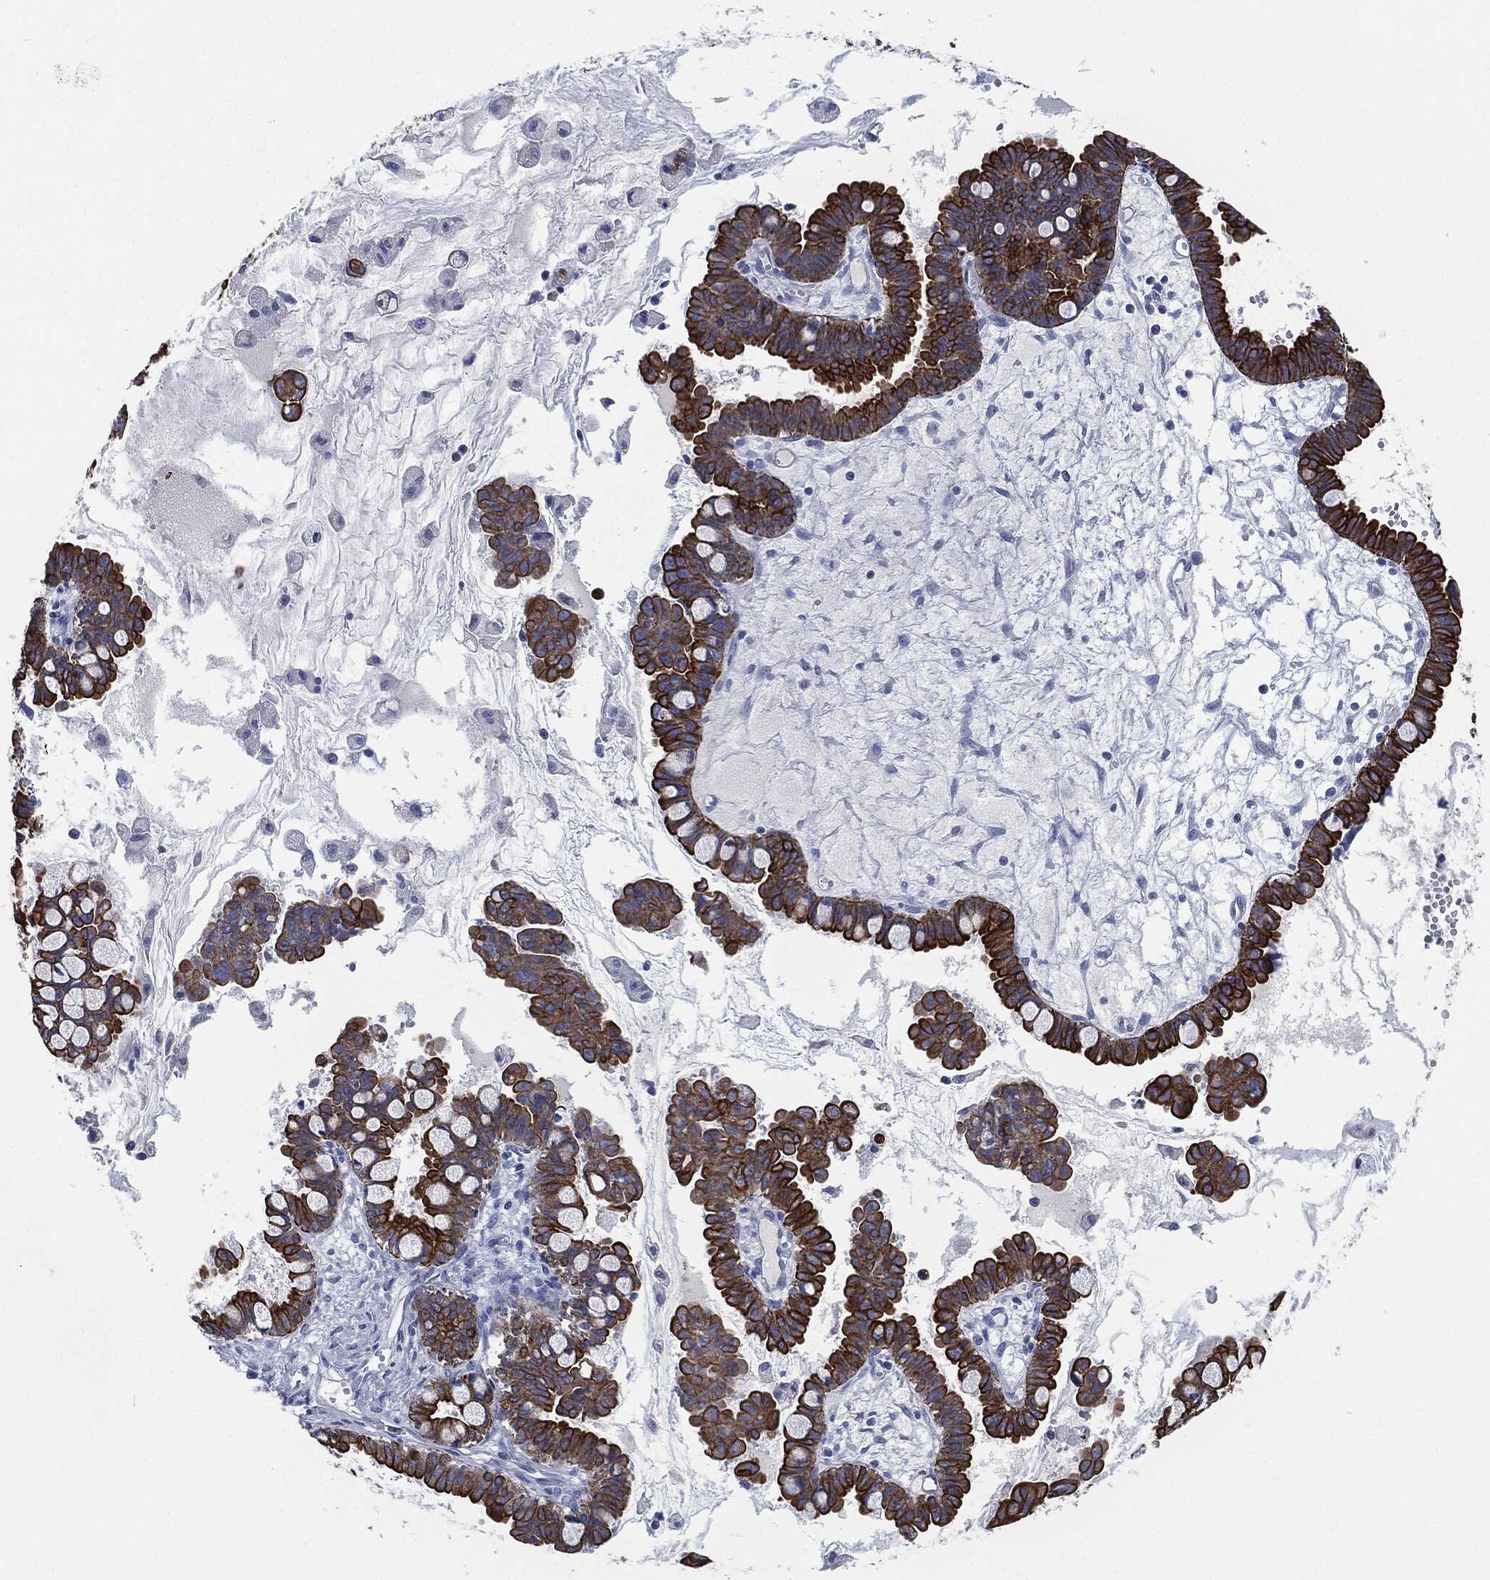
{"staining": {"intensity": "strong", "quantity": ">75%", "location": "cytoplasmic/membranous"}, "tissue": "ovarian cancer", "cell_type": "Tumor cells", "image_type": "cancer", "snomed": [{"axis": "morphology", "description": "Cystadenocarcinoma, mucinous, NOS"}, {"axis": "topography", "description": "Ovary"}], "caption": "A histopathology image of ovarian cancer stained for a protein reveals strong cytoplasmic/membranous brown staining in tumor cells. Nuclei are stained in blue.", "gene": "SHROOM2", "patient": {"sex": "female", "age": 63}}